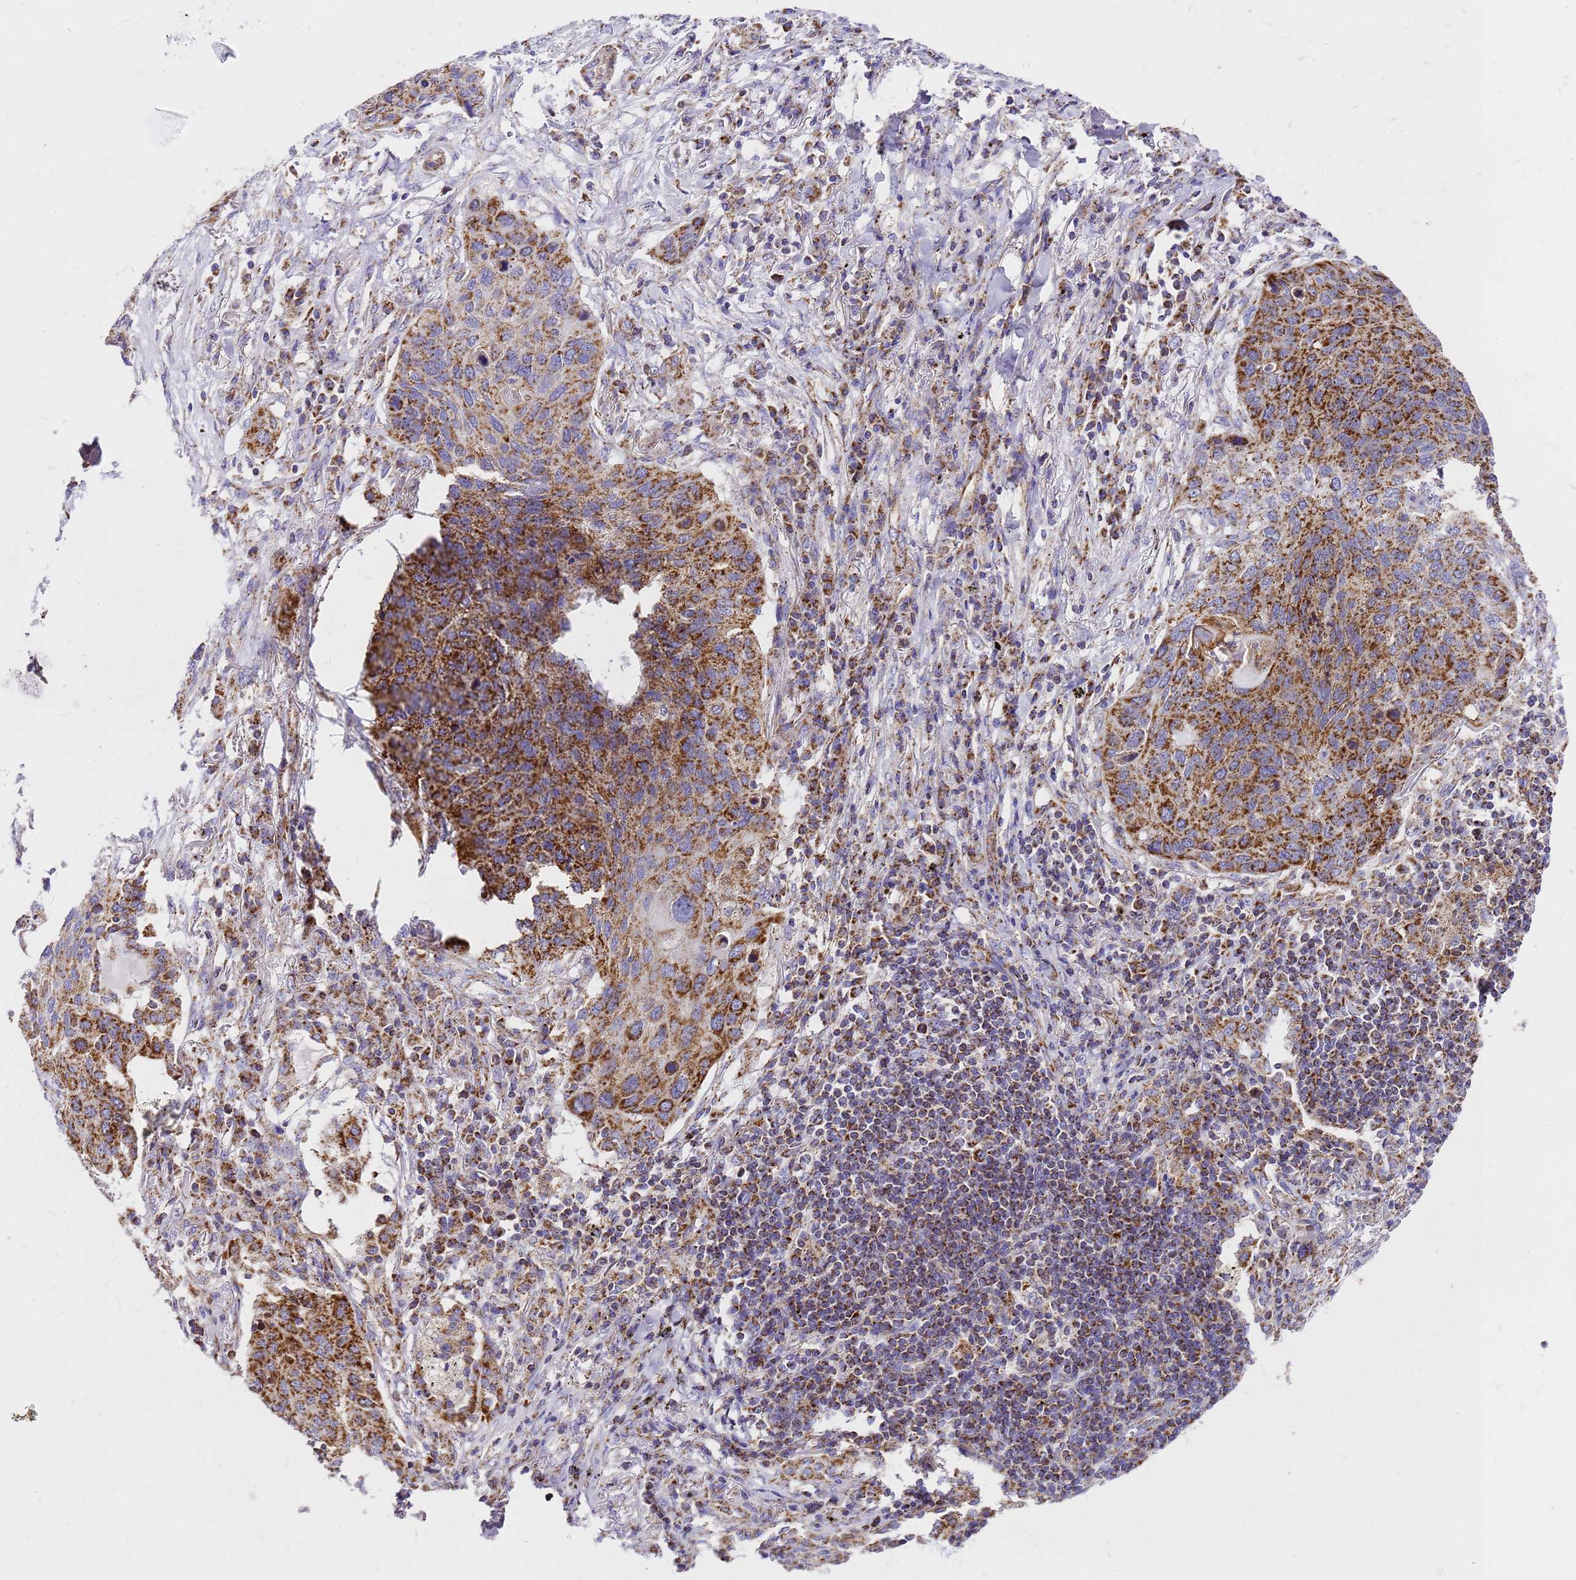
{"staining": {"intensity": "strong", "quantity": ">75%", "location": "cytoplasmic/membranous"}, "tissue": "lung cancer", "cell_type": "Tumor cells", "image_type": "cancer", "snomed": [{"axis": "morphology", "description": "Squamous cell carcinoma, NOS"}, {"axis": "topography", "description": "Lung"}], "caption": "Immunohistochemical staining of squamous cell carcinoma (lung) demonstrates strong cytoplasmic/membranous protein staining in approximately >75% of tumor cells.", "gene": "MRPS26", "patient": {"sex": "female", "age": 63}}